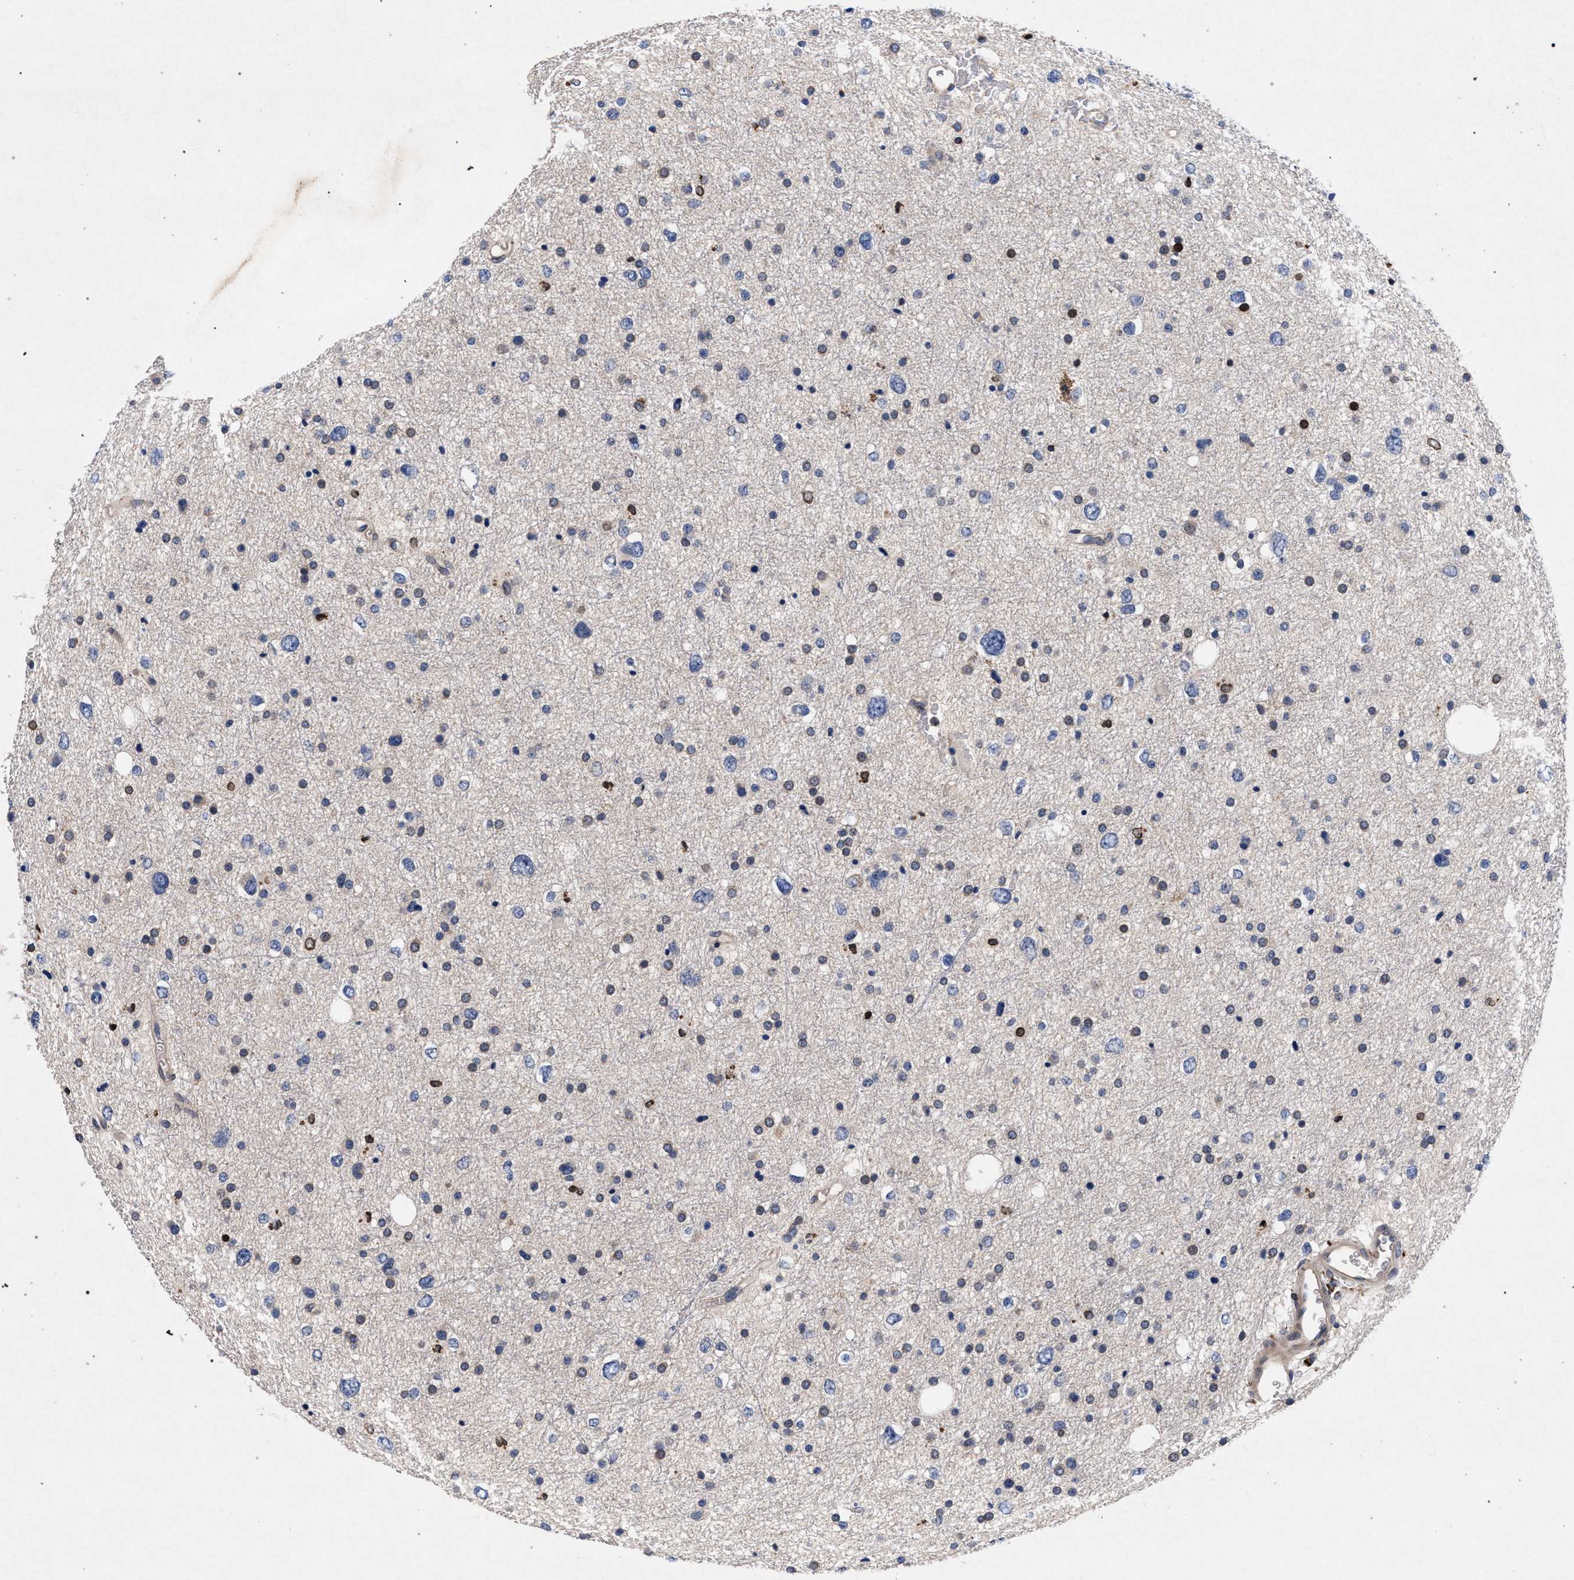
{"staining": {"intensity": "negative", "quantity": "none", "location": "none"}, "tissue": "glioma", "cell_type": "Tumor cells", "image_type": "cancer", "snomed": [{"axis": "morphology", "description": "Glioma, malignant, Low grade"}, {"axis": "topography", "description": "Brain"}], "caption": "A high-resolution image shows immunohistochemistry (IHC) staining of malignant glioma (low-grade), which exhibits no significant staining in tumor cells.", "gene": "NEK7", "patient": {"sex": "female", "age": 37}}